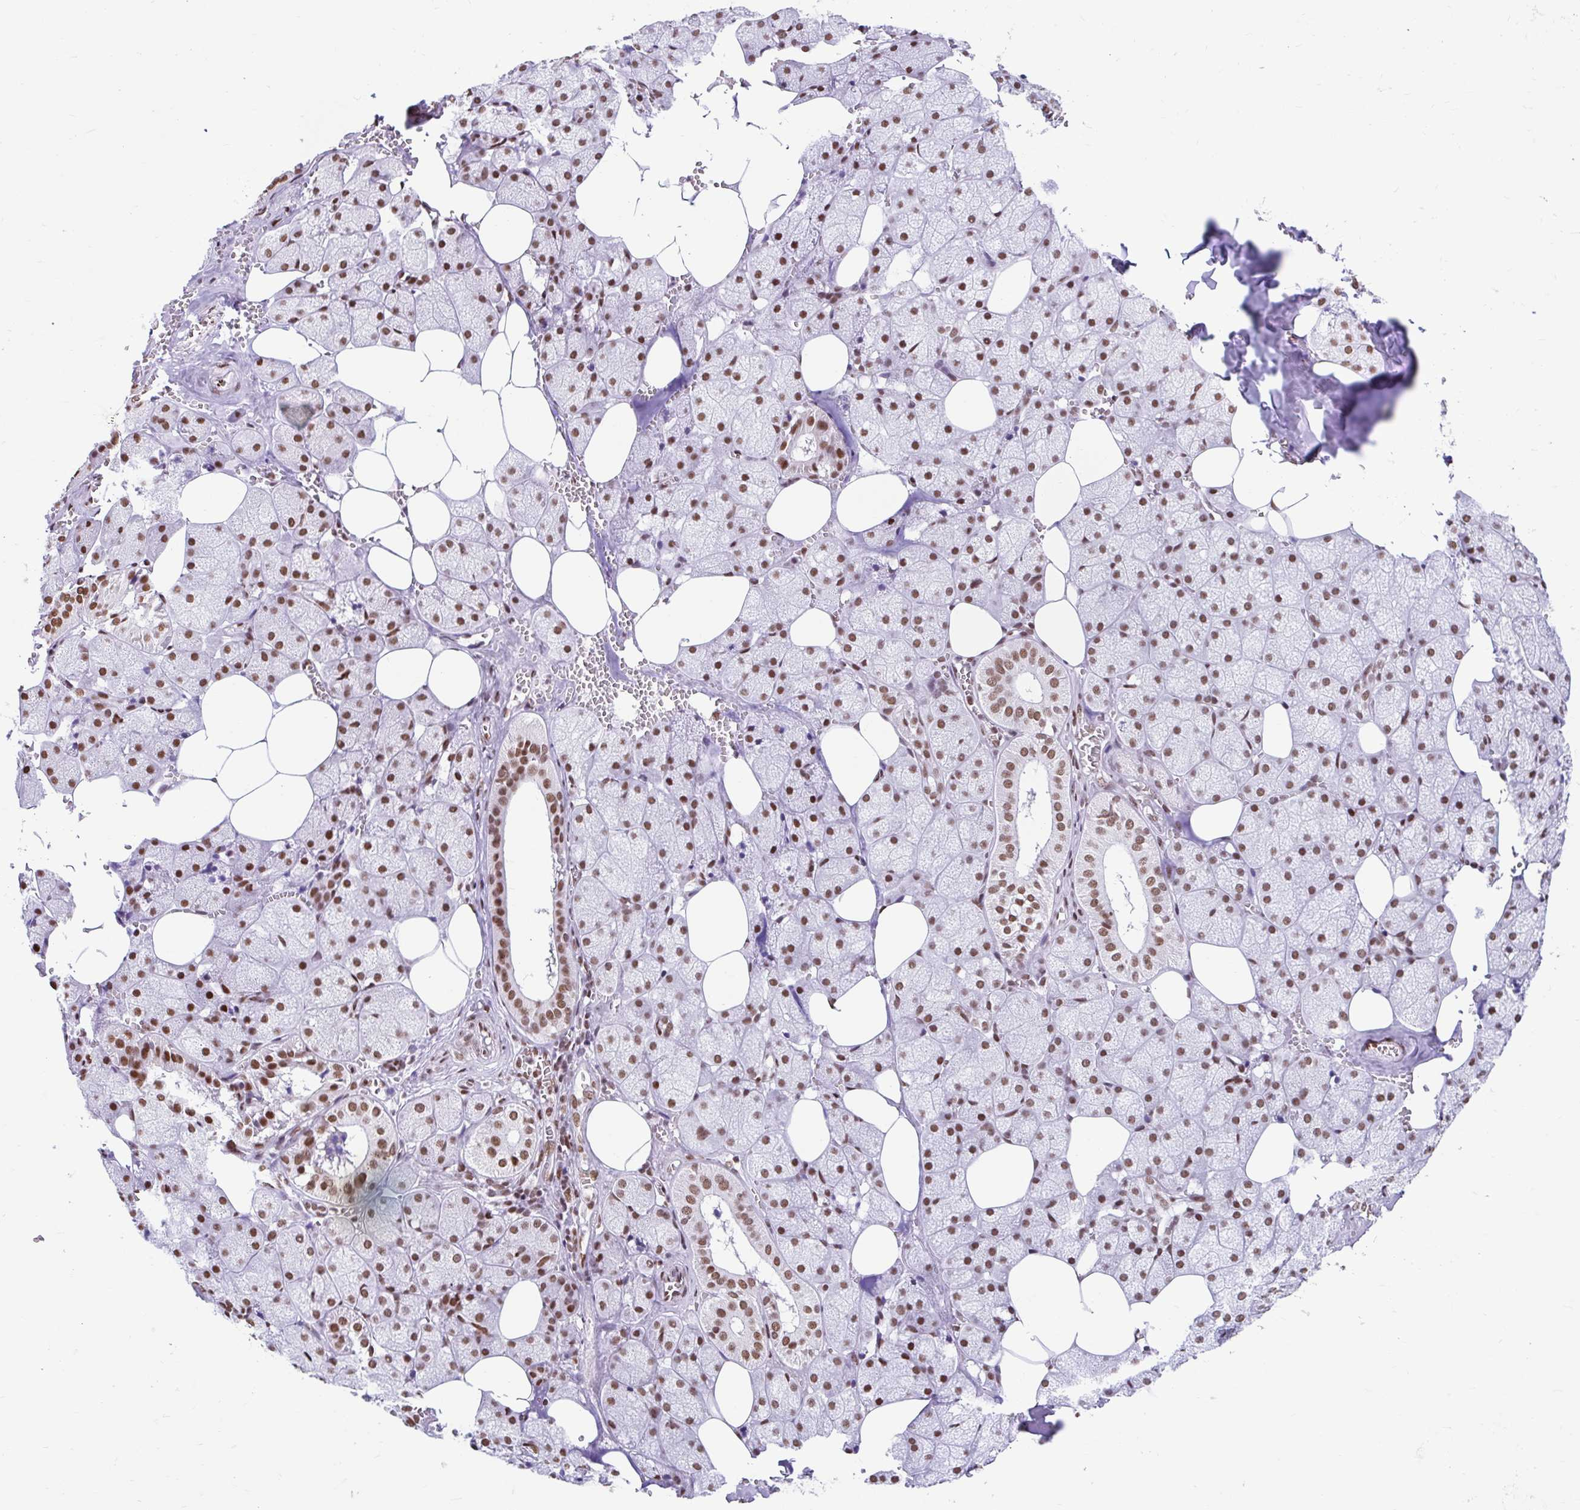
{"staining": {"intensity": "strong", "quantity": ">75%", "location": "nuclear"}, "tissue": "salivary gland", "cell_type": "Glandular cells", "image_type": "normal", "snomed": [{"axis": "morphology", "description": "Normal tissue, NOS"}, {"axis": "topography", "description": "Salivary gland"}, {"axis": "topography", "description": "Peripheral nerve tissue"}], "caption": "This is an image of IHC staining of benign salivary gland, which shows strong expression in the nuclear of glandular cells.", "gene": "KHDRBS1", "patient": {"sex": "male", "age": 38}}